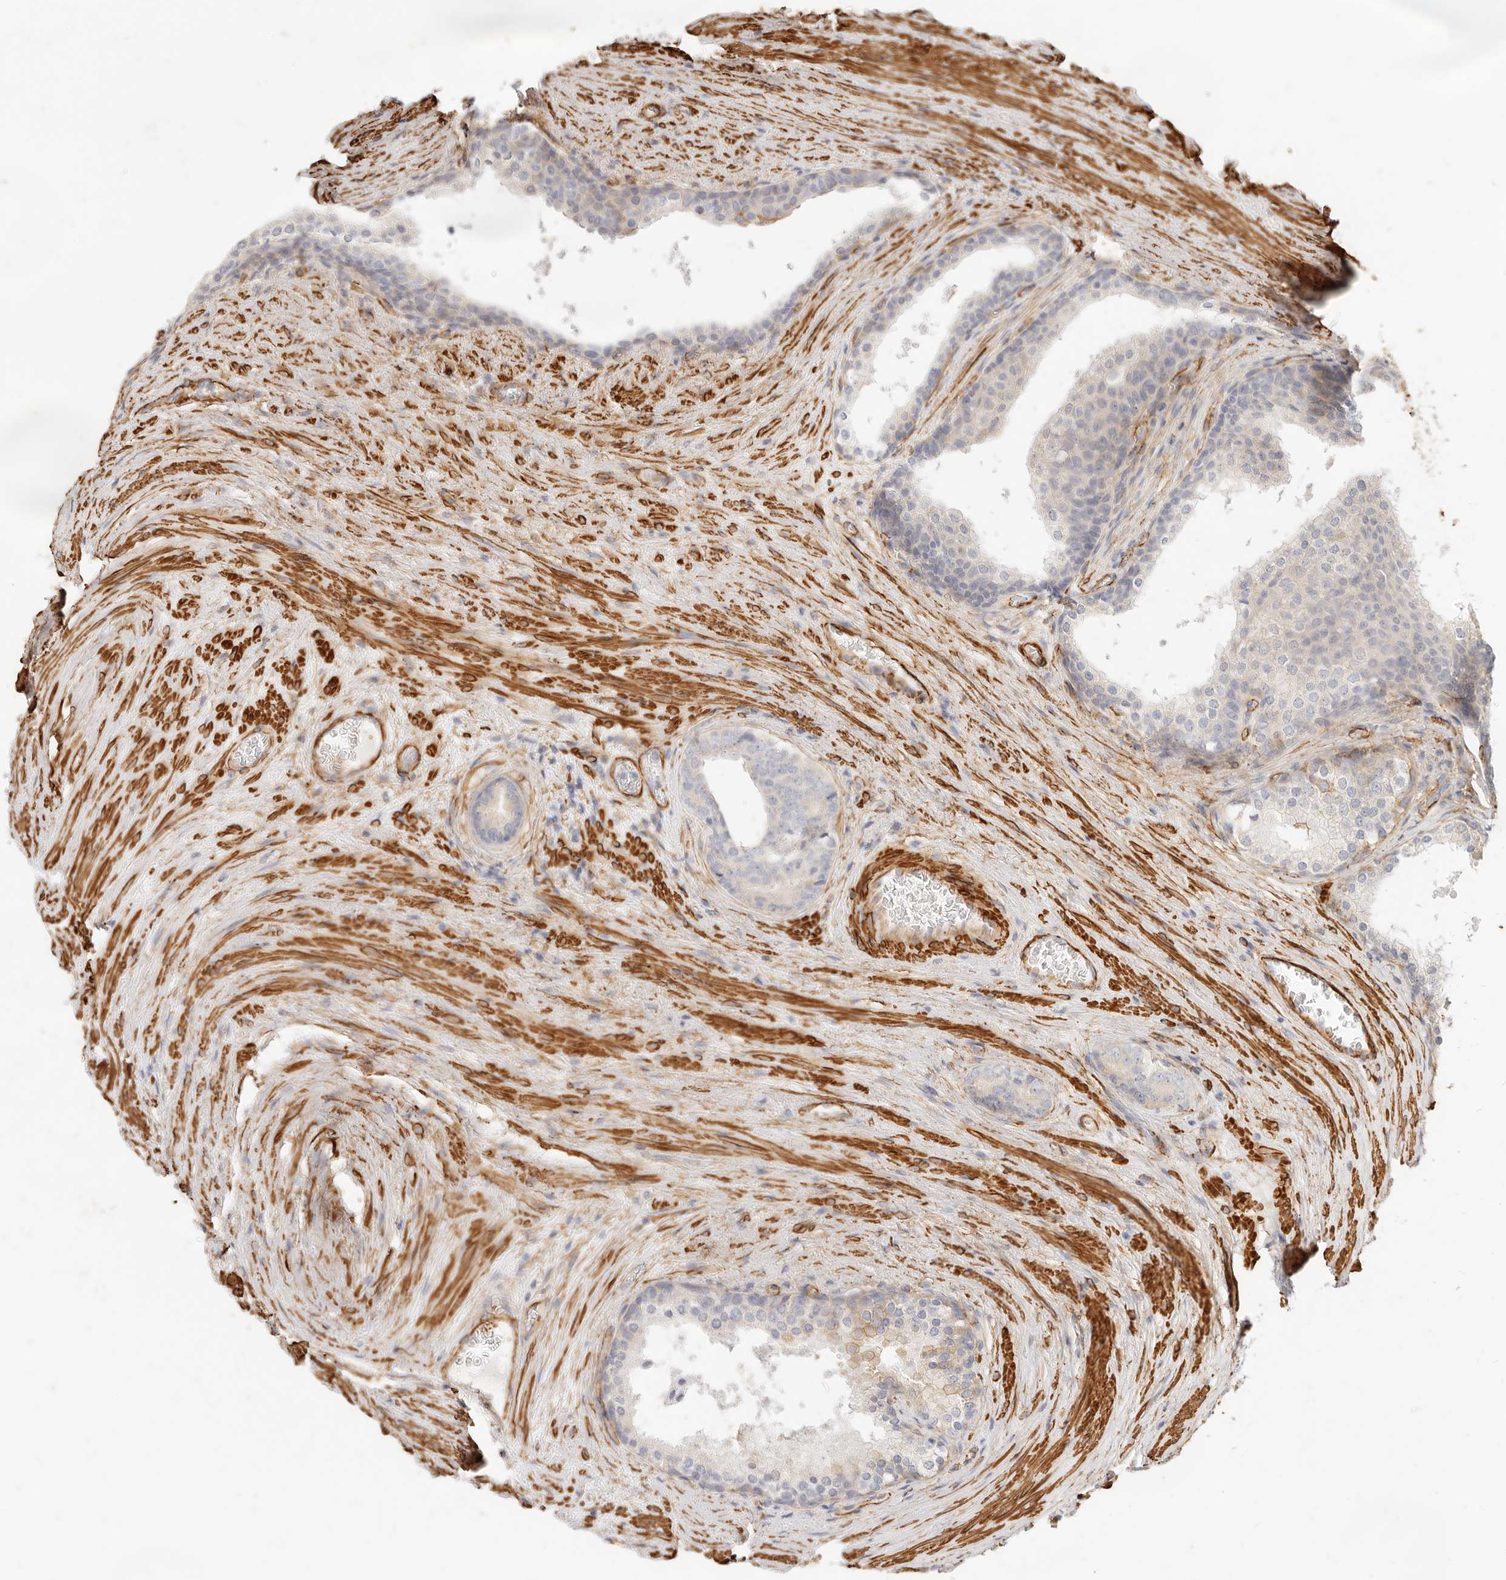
{"staining": {"intensity": "weak", "quantity": "<25%", "location": "cytoplasmic/membranous"}, "tissue": "prostate cancer", "cell_type": "Tumor cells", "image_type": "cancer", "snomed": [{"axis": "morphology", "description": "Adenocarcinoma, High grade"}, {"axis": "topography", "description": "Prostate"}], "caption": "The immunohistochemistry photomicrograph has no significant staining in tumor cells of prostate cancer (adenocarcinoma (high-grade)) tissue.", "gene": "TMTC2", "patient": {"sex": "male", "age": 56}}